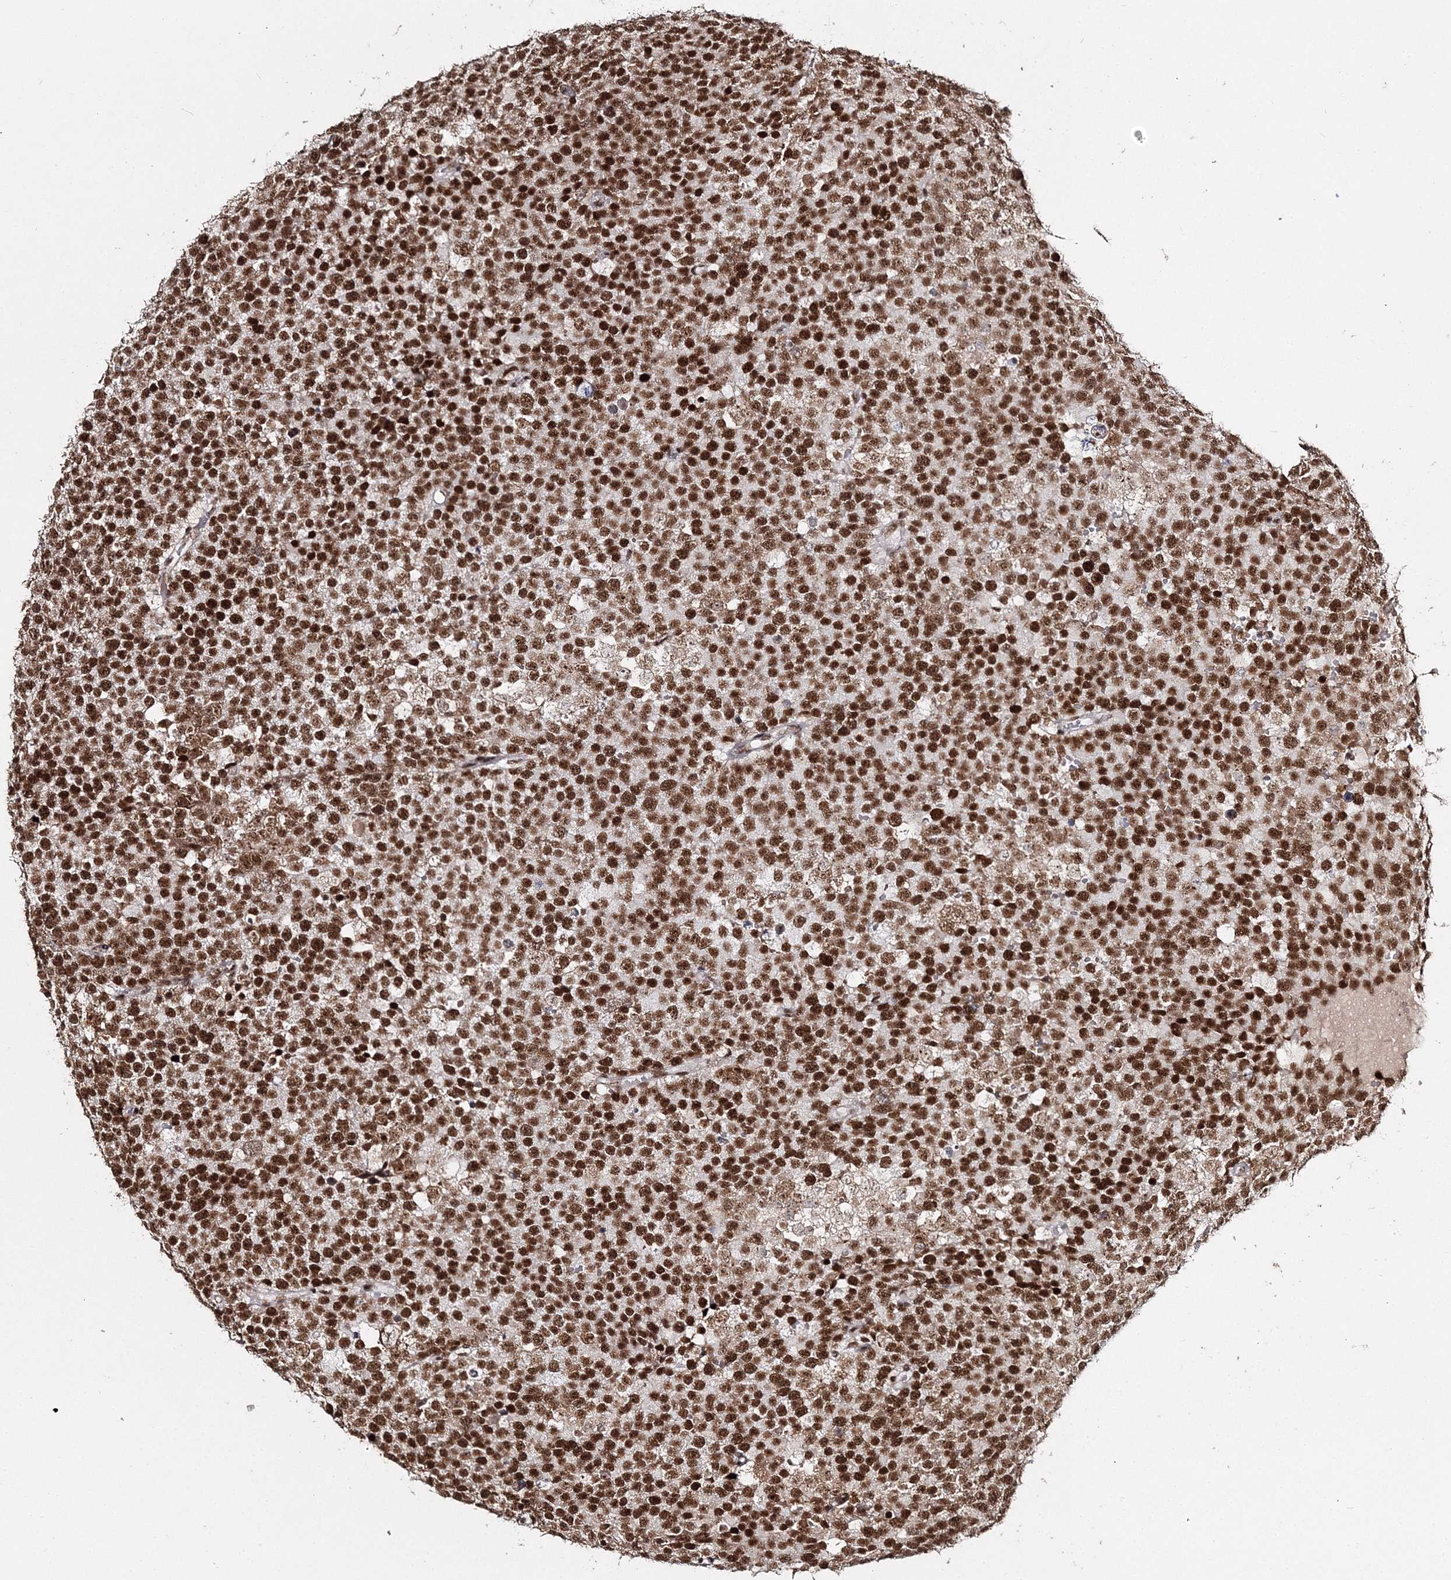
{"staining": {"intensity": "strong", "quantity": ">75%", "location": "nuclear"}, "tissue": "testis cancer", "cell_type": "Tumor cells", "image_type": "cancer", "snomed": [{"axis": "morphology", "description": "Seminoma, NOS"}, {"axis": "topography", "description": "Testis"}], "caption": "Brown immunohistochemical staining in human testis cancer shows strong nuclear staining in about >75% of tumor cells. The protein of interest is stained brown, and the nuclei are stained in blue (DAB IHC with brightfield microscopy, high magnification).", "gene": "QRICH1", "patient": {"sex": "male", "age": 71}}